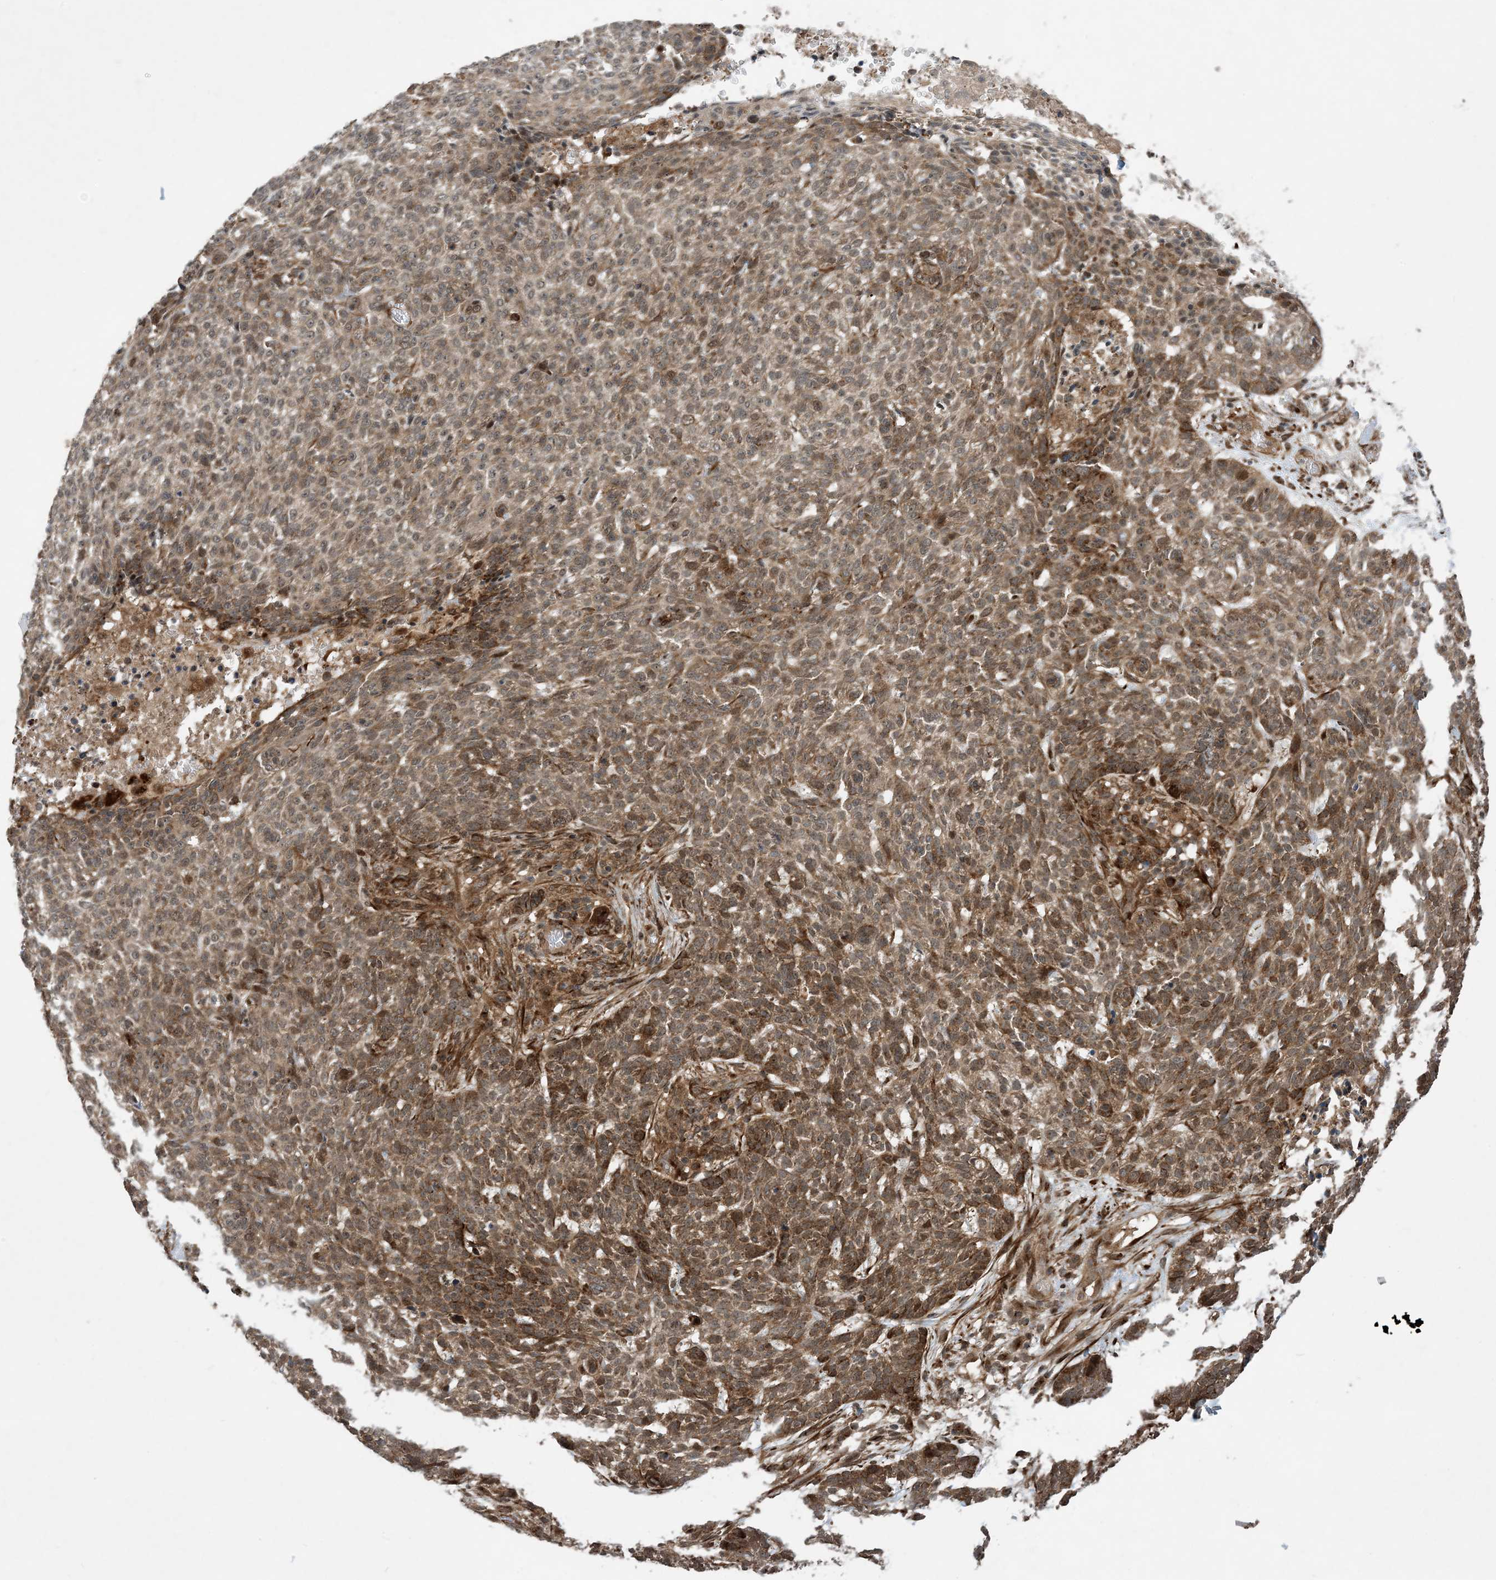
{"staining": {"intensity": "moderate", "quantity": ">75%", "location": "cytoplasmic/membranous"}, "tissue": "skin cancer", "cell_type": "Tumor cells", "image_type": "cancer", "snomed": [{"axis": "morphology", "description": "Basal cell carcinoma"}, {"axis": "topography", "description": "Skin"}], "caption": "A high-resolution micrograph shows IHC staining of basal cell carcinoma (skin), which exhibits moderate cytoplasmic/membranous staining in approximately >75% of tumor cells. The staining was performed using DAB to visualize the protein expression in brown, while the nuclei were stained in blue with hematoxylin (Magnification: 20x).", "gene": "HEMK1", "patient": {"sex": "male", "age": 85}}